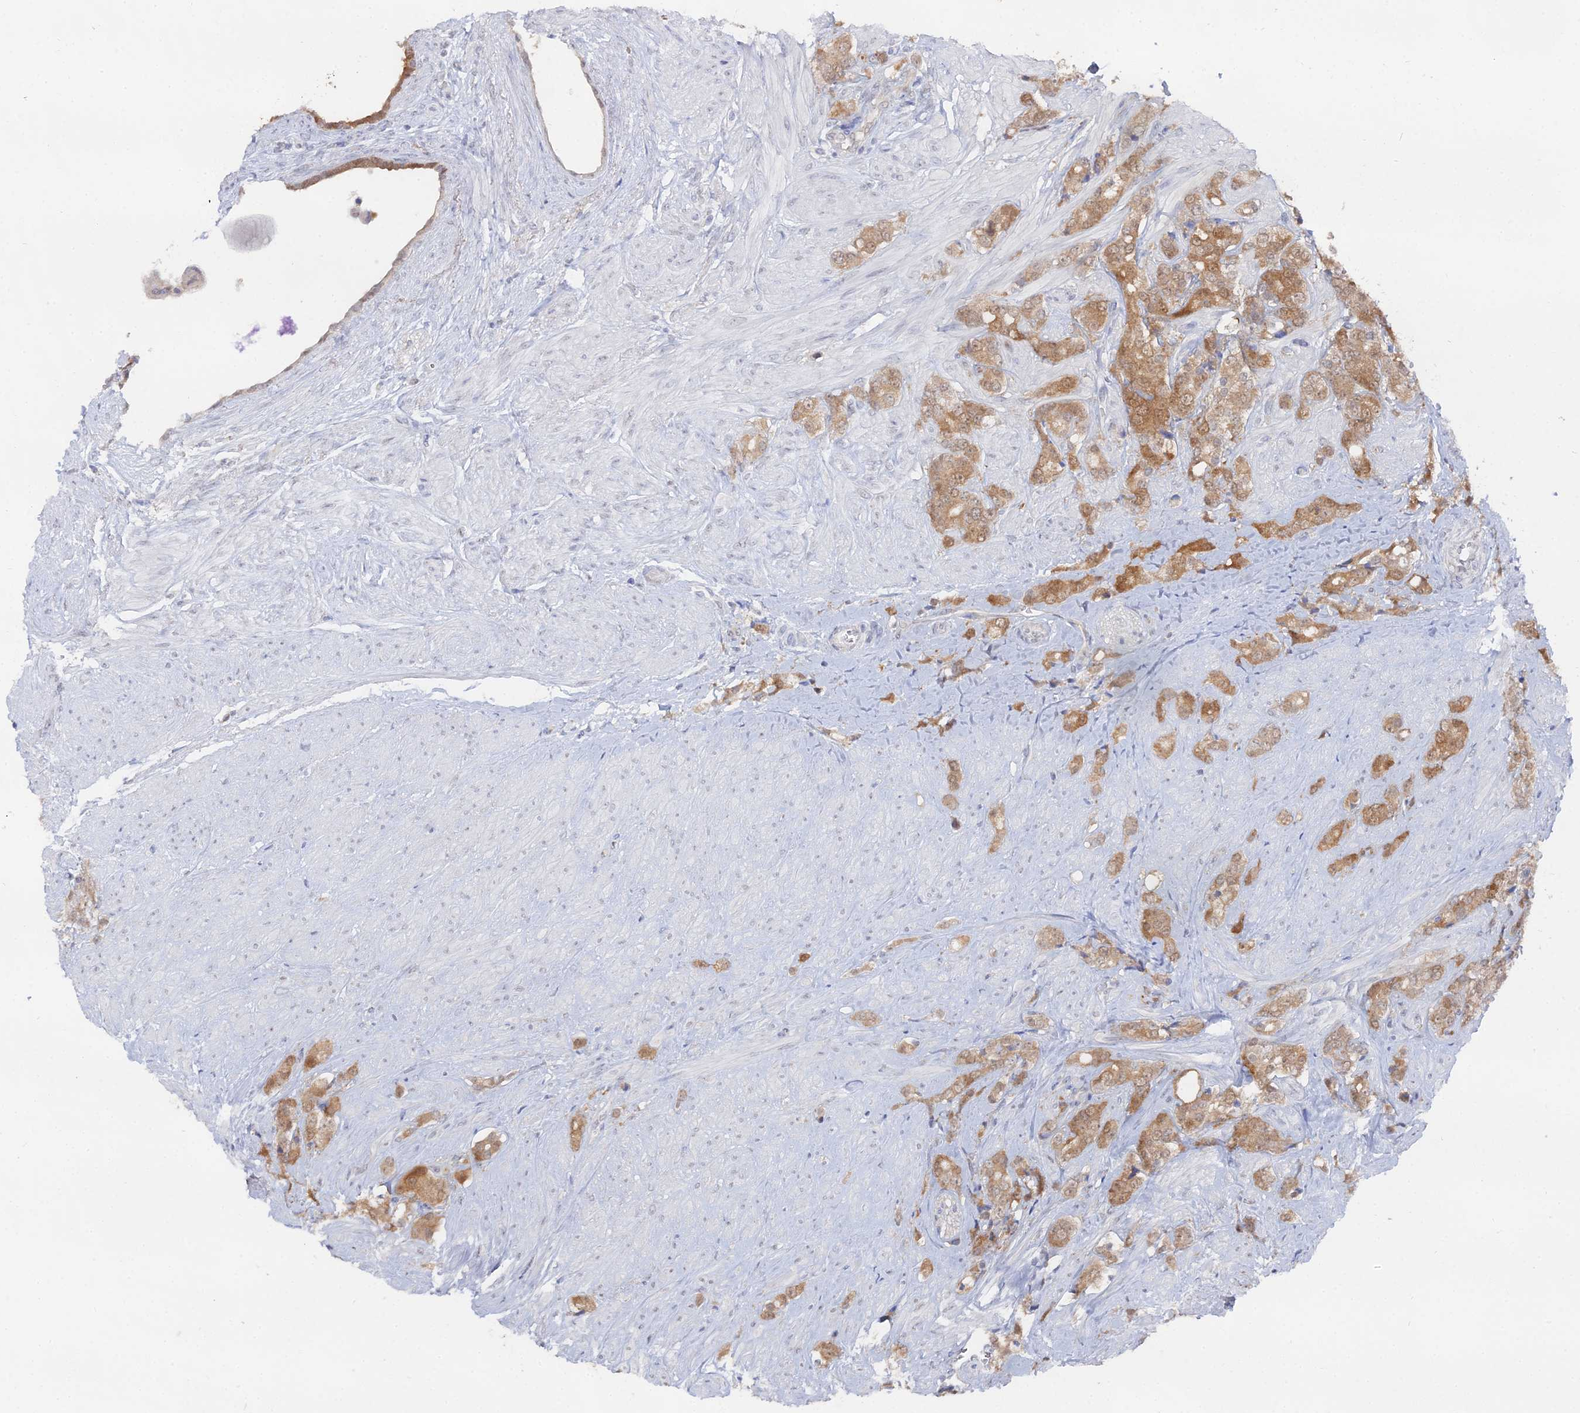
{"staining": {"intensity": "moderate", "quantity": ">75%", "location": "cytoplasmic/membranous"}, "tissue": "prostate cancer", "cell_type": "Tumor cells", "image_type": "cancer", "snomed": [{"axis": "morphology", "description": "Adenocarcinoma, High grade"}, {"axis": "topography", "description": "Prostate"}], "caption": "Prostate high-grade adenocarcinoma stained for a protein reveals moderate cytoplasmic/membranous positivity in tumor cells.", "gene": "THAP4", "patient": {"sex": "male", "age": 62}}